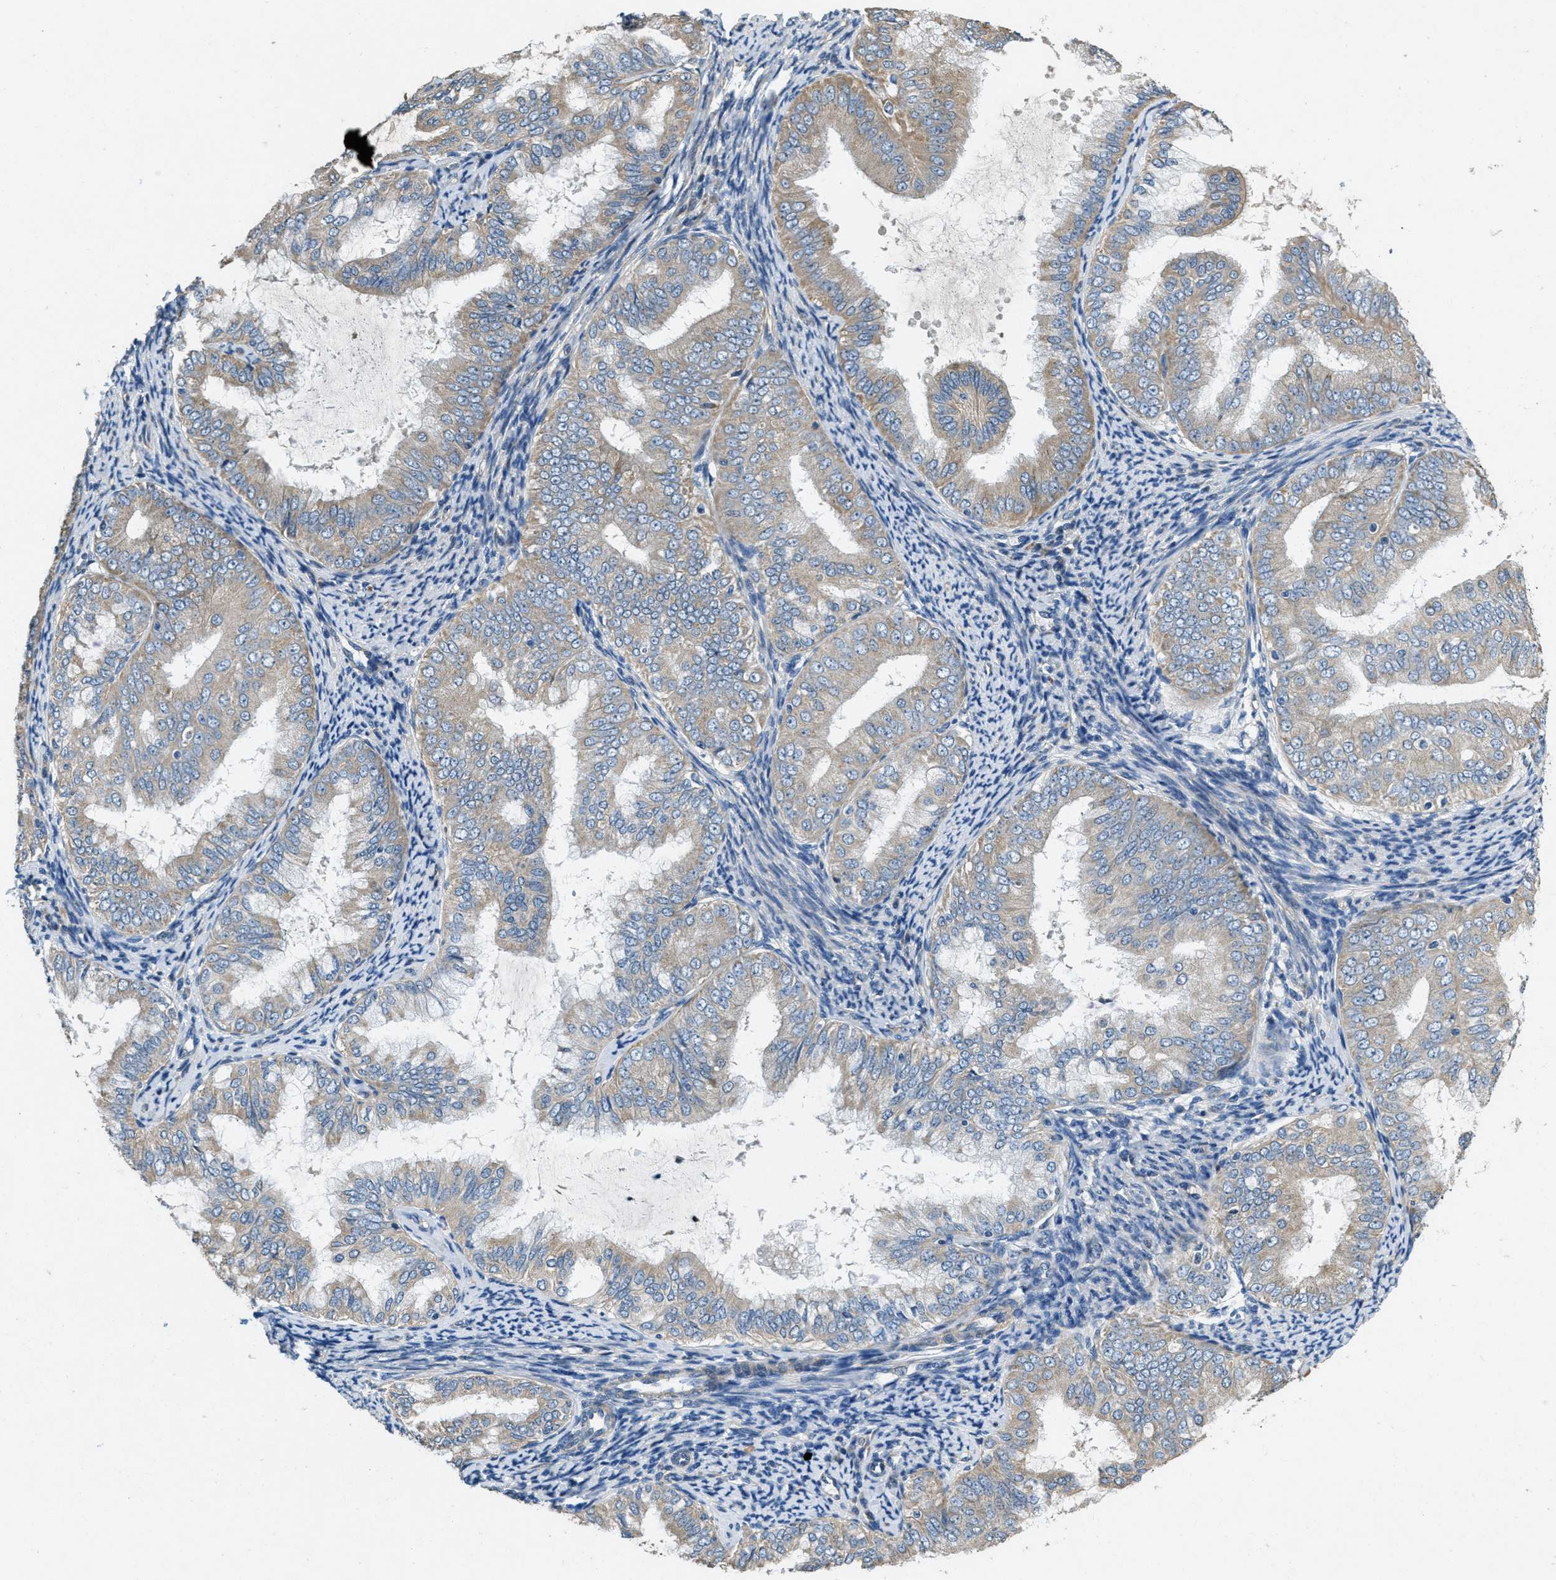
{"staining": {"intensity": "weak", "quantity": "<25%", "location": "cytoplasmic/membranous"}, "tissue": "endometrial cancer", "cell_type": "Tumor cells", "image_type": "cancer", "snomed": [{"axis": "morphology", "description": "Adenocarcinoma, NOS"}, {"axis": "topography", "description": "Endometrium"}], "caption": "IHC histopathology image of neoplastic tissue: human endometrial adenocarcinoma stained with DAB demonstrates no significant protein staining in tumor cells.", "gene": "TOMM70", "patient": {"sex": "female", "age": 63}}